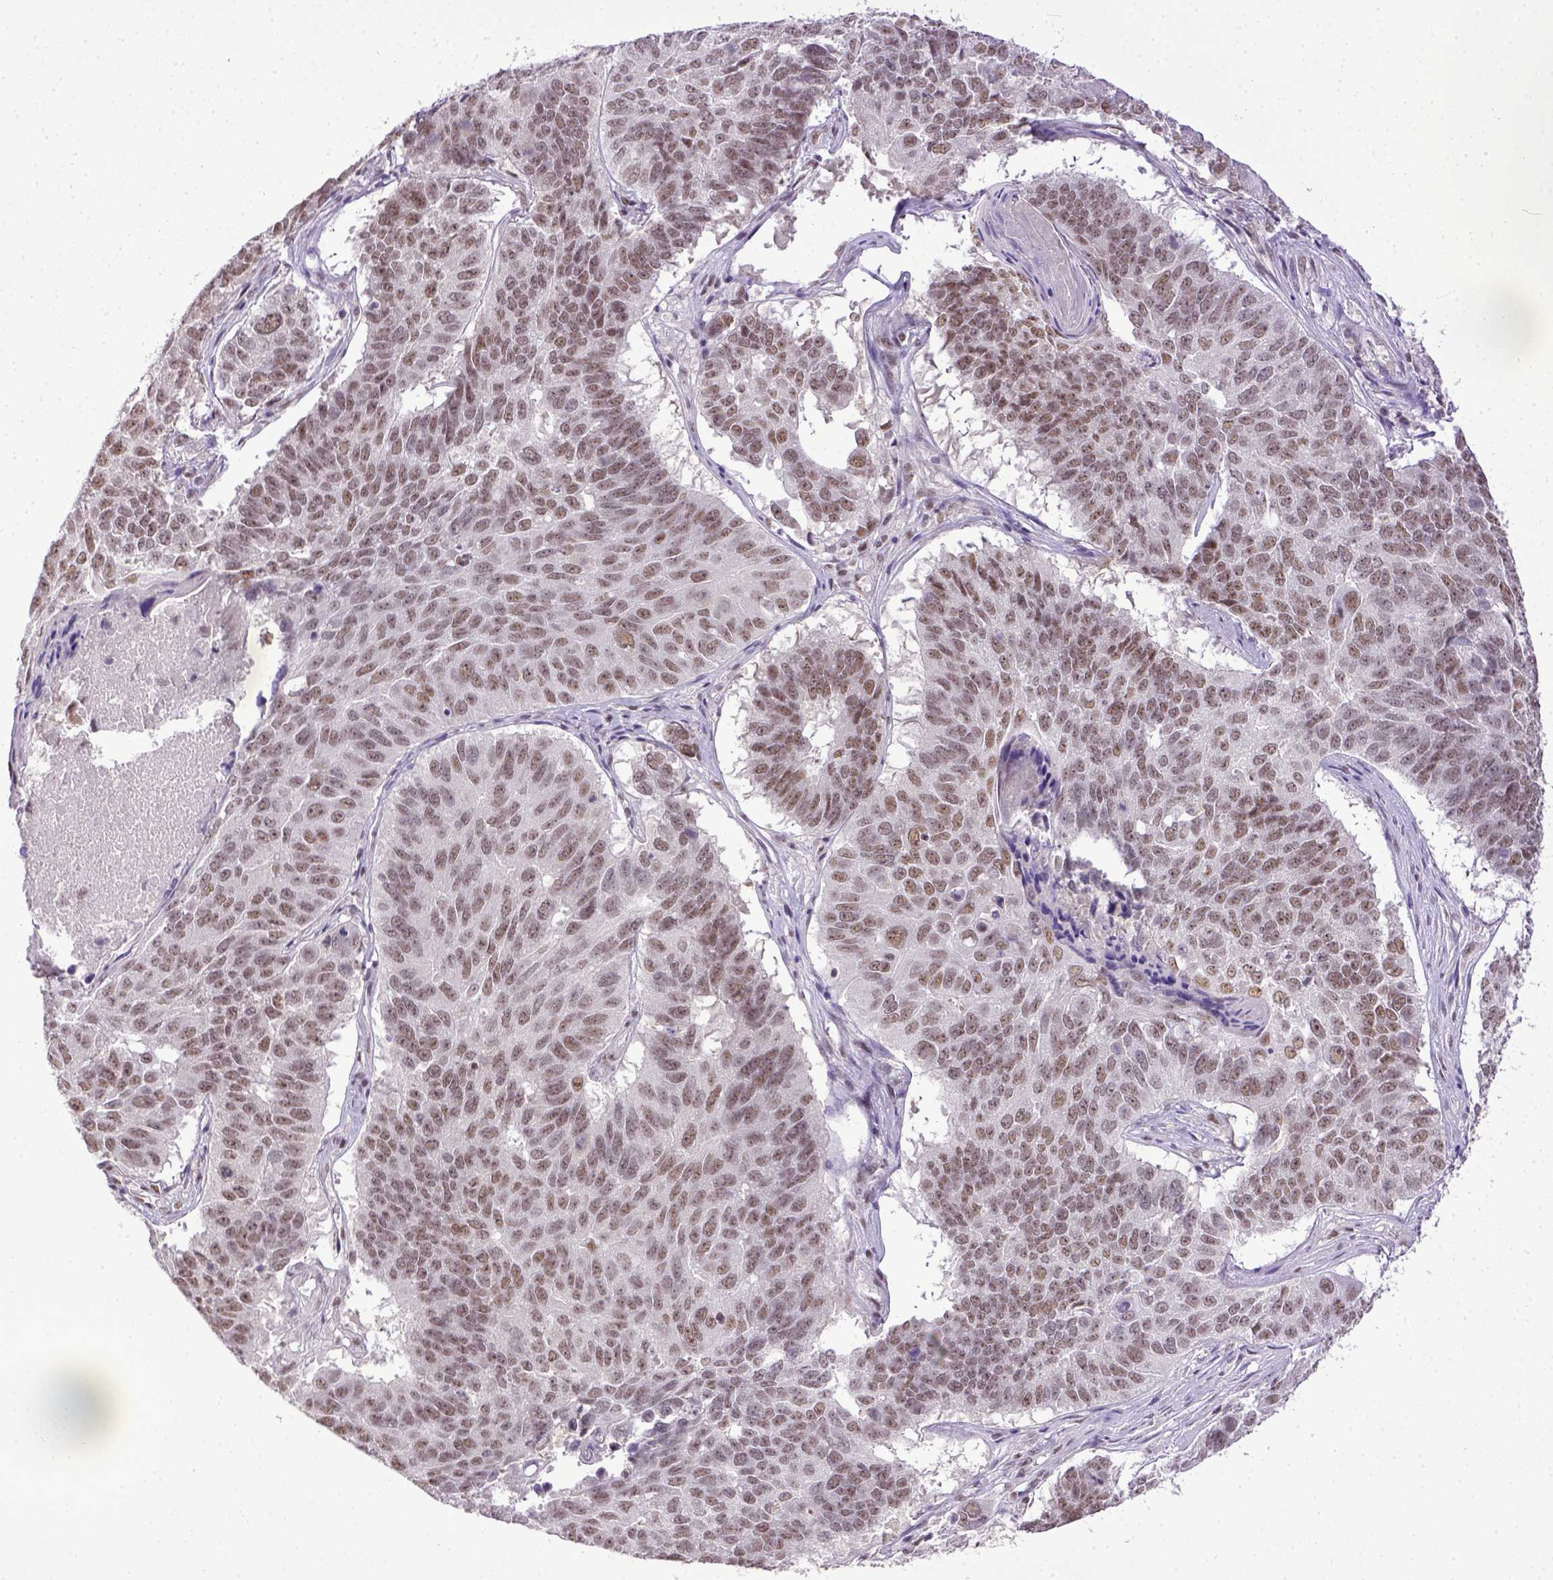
{"staining": {"intensity": "moderate", "quantity": ">75%", "location": "nuclear"}, "tissue": "lung cancer", "cell_type": "Tumor cells", "image_type": "cancer", "snomed": [{"axis": "morphology", "description": "Squamous cell carcinoma, NOS"}, {"axis": "topography", "description": "Lung"}], "caption": "This is a photomicrograph of IHC staining of lung cancer, which shows moderate positivity in the nuclear of tumor cells.", "gene": "ERCC1", "patient": {"sex": "male", "age": 73}}